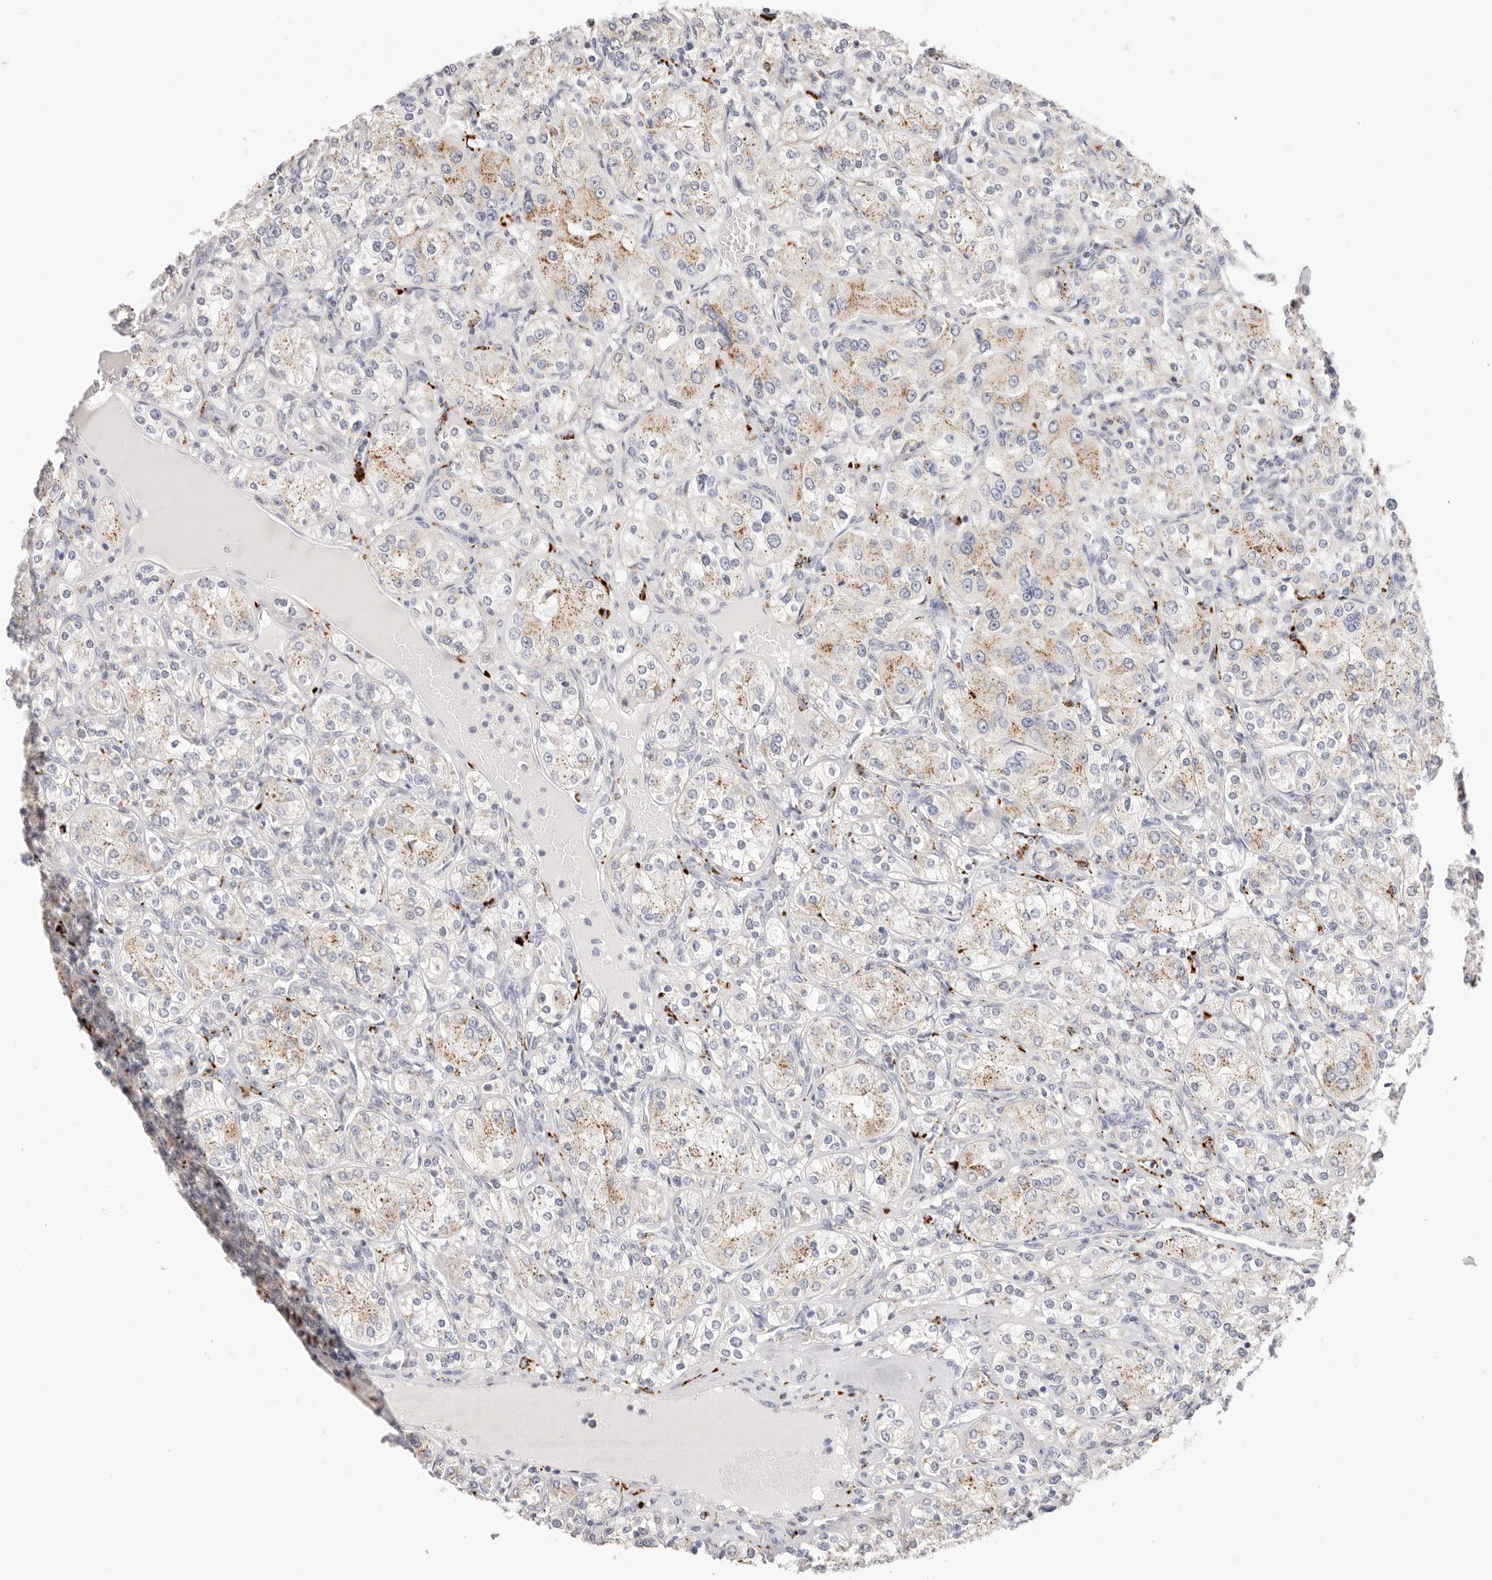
{"staining": {"intensity": "moderate", "quantity": "<25%", "location": "cytoplasmic/membranous"}, "tissue": "renal cancer", "cell_type": "Tumor cells", "image_type": "cancer", "snomed": [{"axis": "morphology", "description": "Adenocarcinoma, NOS"}, {"axis": "topography", "description": "Kidney"}], "caption": "Tumor cells exhibit moderate cytoplasmic/membranous expression in approximately <25% of cells in adenocarcinoma (renal).", "gene": "STKLD1", "patient": {"sex": "male", "age": 77}}